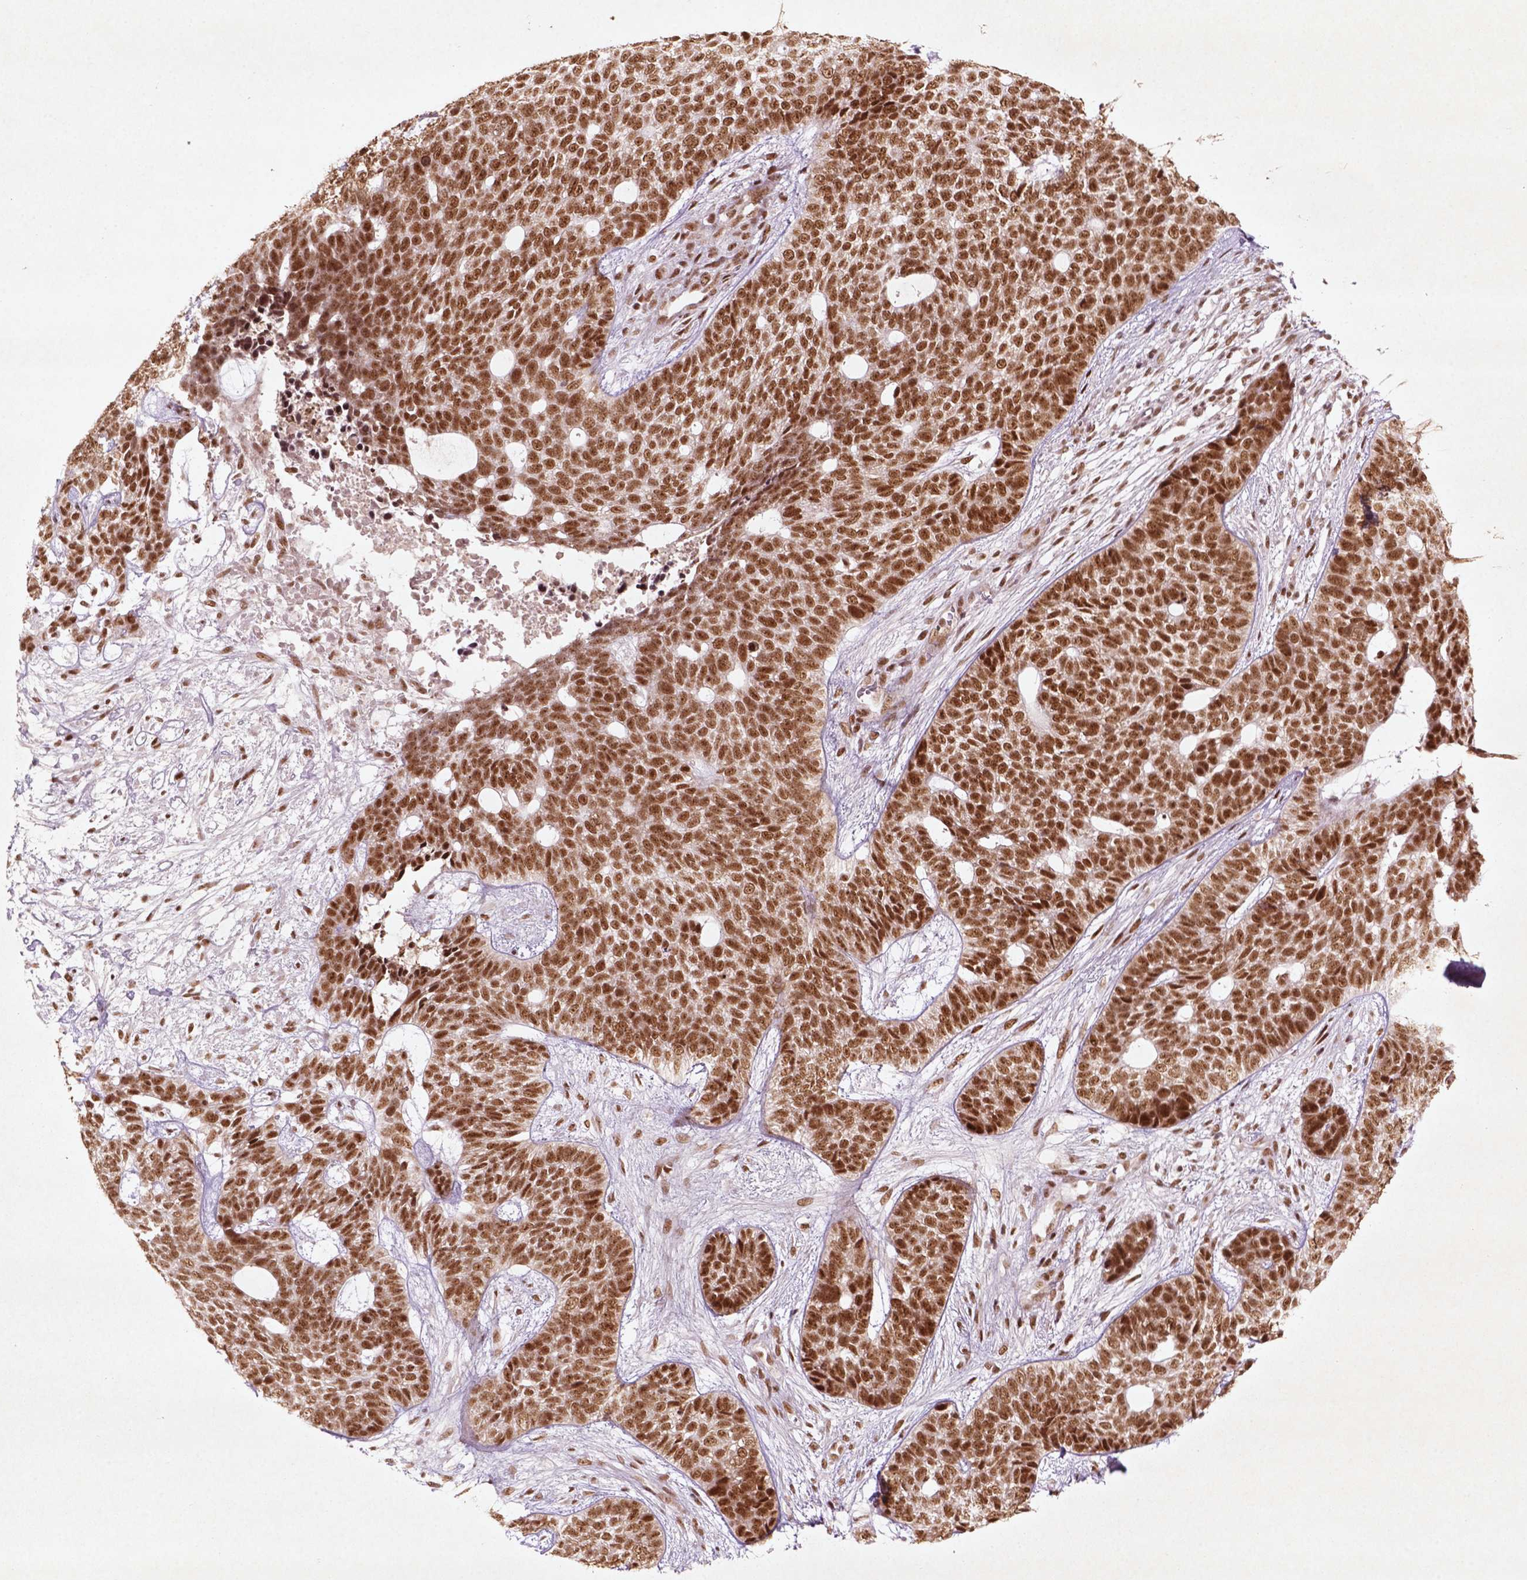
{"staining": {"intensity": "strong", "quantity": ">75%", "location": "nuclear"}, "tissue": "skin cancer", "cell_type": "Tumor cells", "image_type": "cancer", "snomed": [{"axis": "morphology", "description": "Basal cell carcinoma"}, {"axis": "topography", "description": "Skin"}], "caption": "This is a histology image of immunohistochemistry staining of skin cancer (basal cell carcinoma), which shows strong expression in the nuclear of tumor cells.", "gene": "HMG20B", "patient": {"sex": "female", "age": 69}}